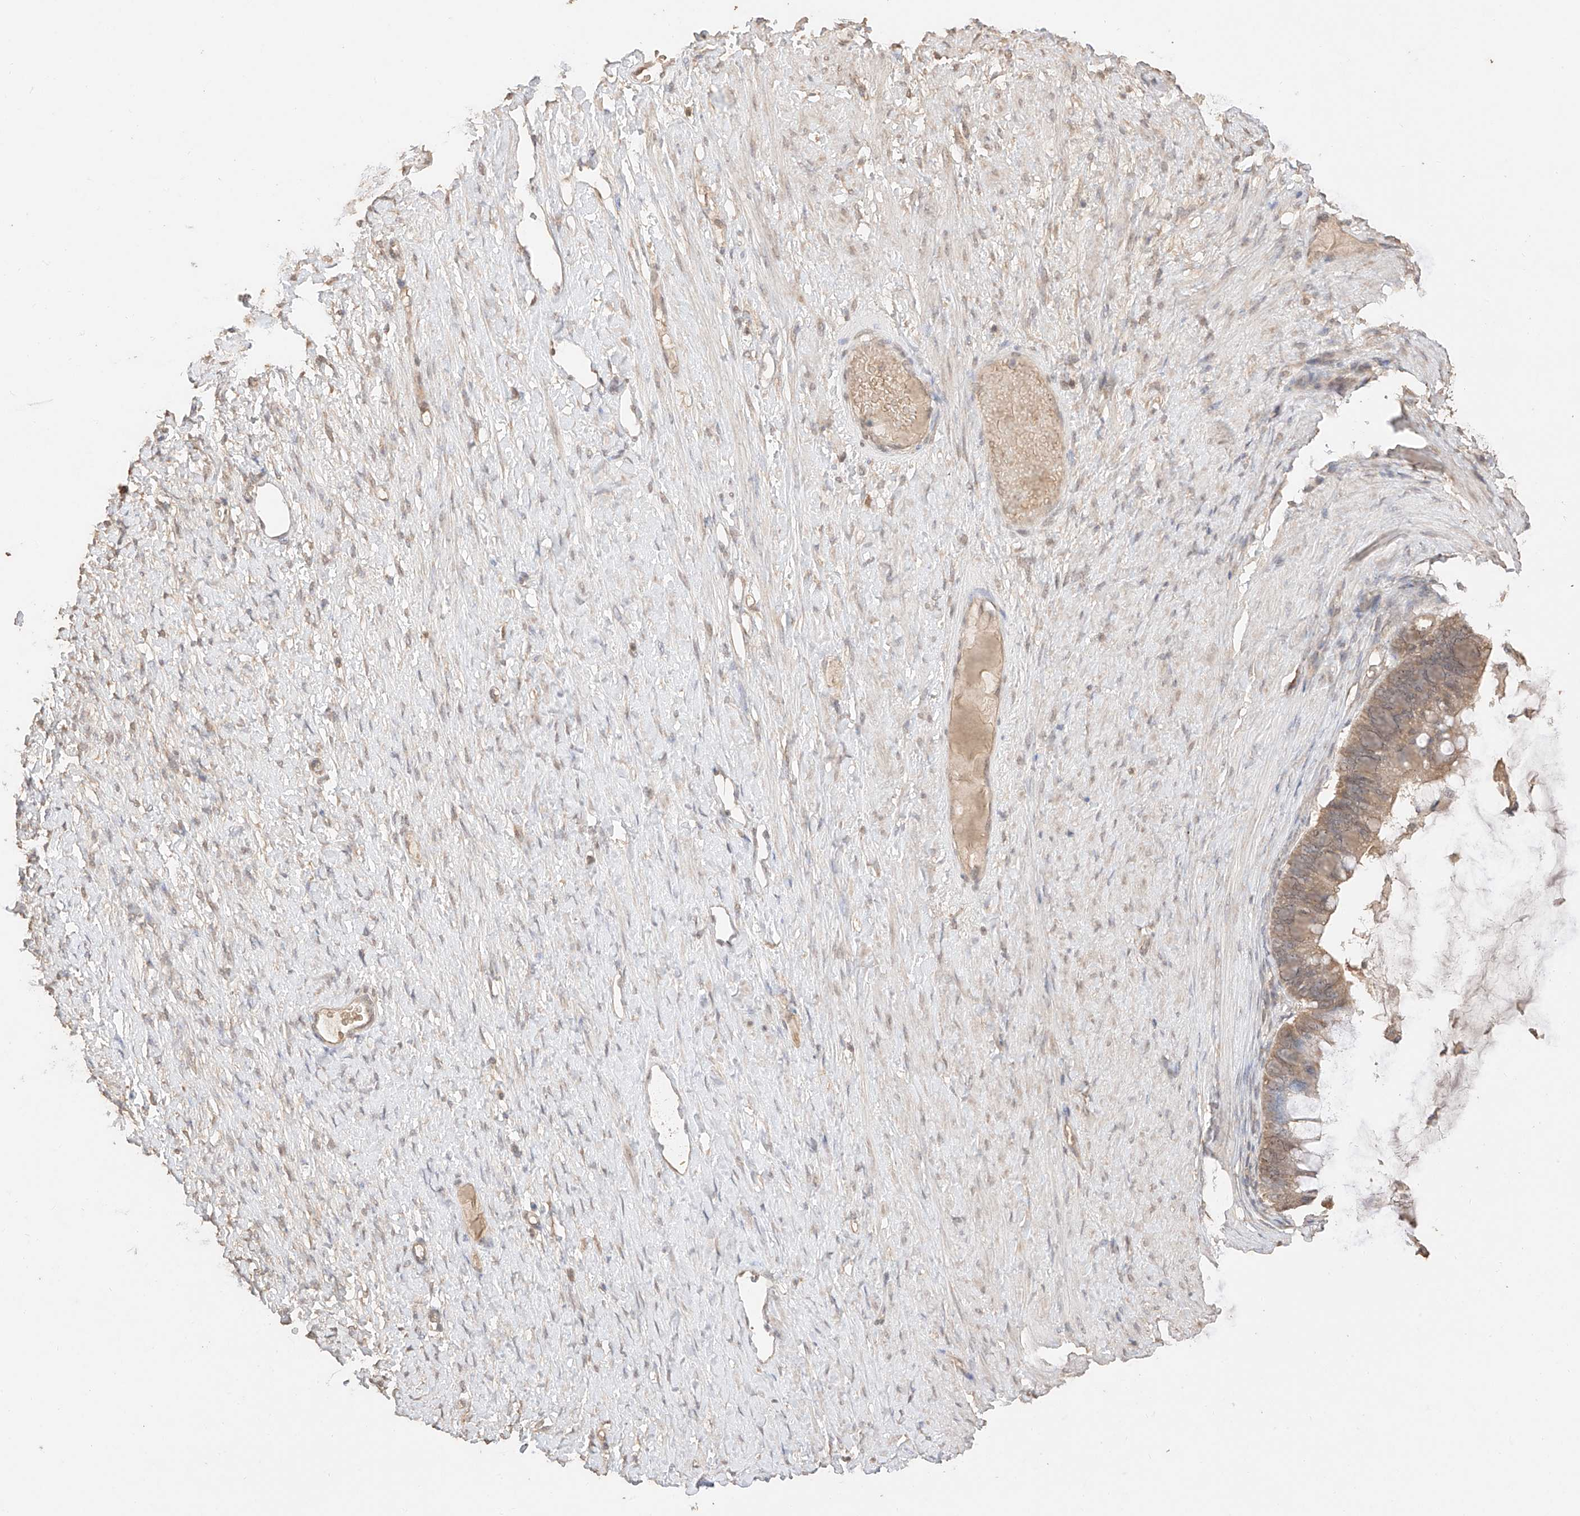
{"staining": {"intensity": "weak", "quantity": ">75%", "location": "cytoplasmic/membranous"}, "tissue": "ovarian cancer", "cell_type": "Tumor cells", "image_type": "cancer", "snomed": [{"axis": "morphology", "description": "Cystadenocarcinoma, mucinous, NOS"}, {"axis": "topography", "description": "Ovary"}], "caption": "Human mucinous cystadenocarcinoma (ovarian) stained with a brown dye demonstrates weak cytoplasmic/membranous positive expression in about >75% of tumor cells.", "gene": "IL22RA2", "patient": {"sex": "female", "age": 61}}